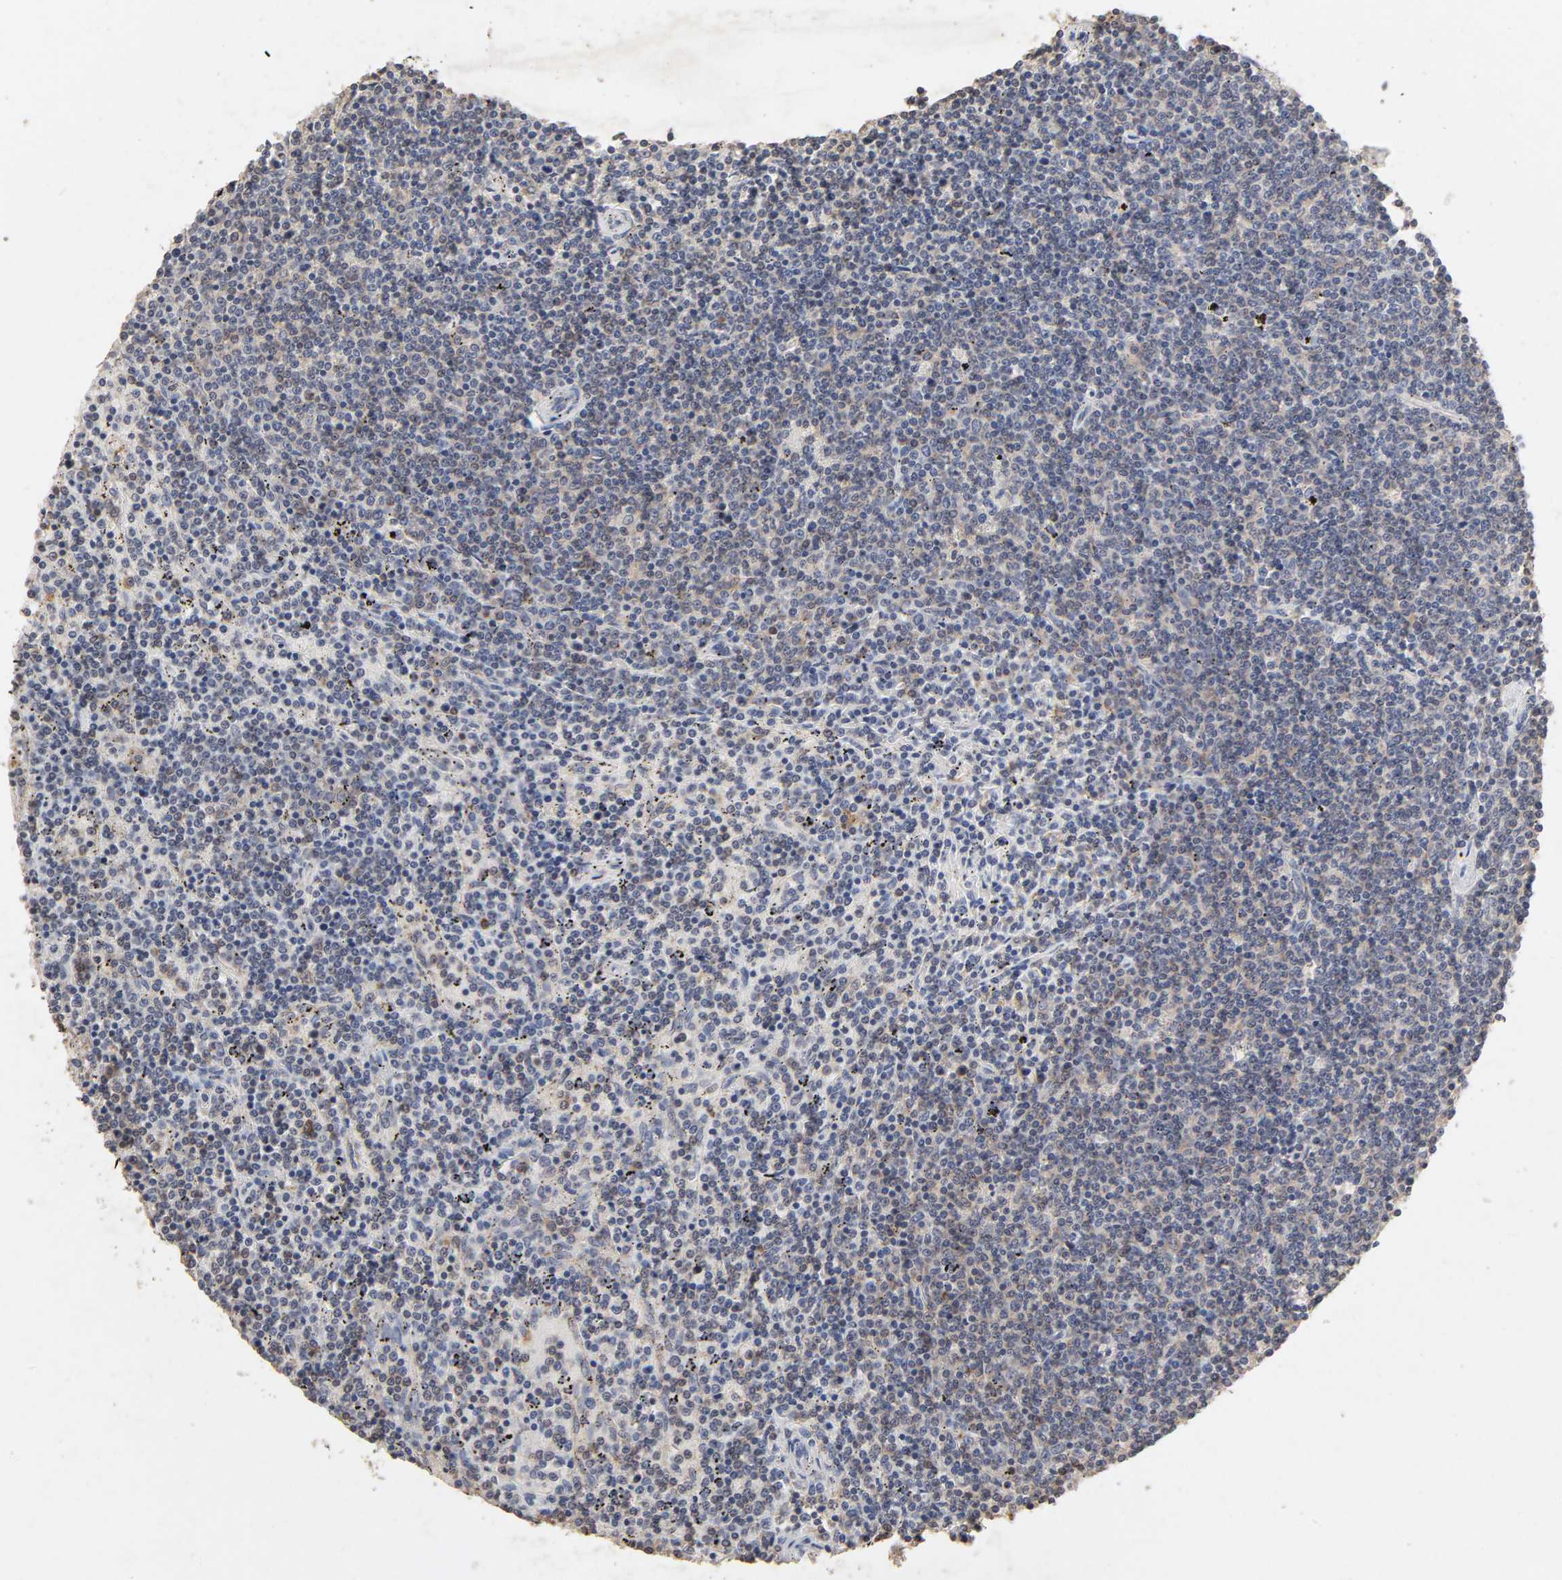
{"staining": {"intensity": "weak", "quantity": "<25%", "location": "cytoplasmic/membranous"}, "tissue": "lymphoma", "cell_type": "Tumor cells", "image_type": "cancer", "snomed": [{"axis": "morphology", "description": "Malignant lymphoma, non-Hodgkin's type, Low grade"}, {"axis": "topography", "description": "Spleen"}], "caption": "An image of human malignant lymphoma, non-Hodgkin's type (low-grade) is negative for staining in tumor cells.", "gene": "CYCS", "patient": {"sex": "female", "age": 50}}